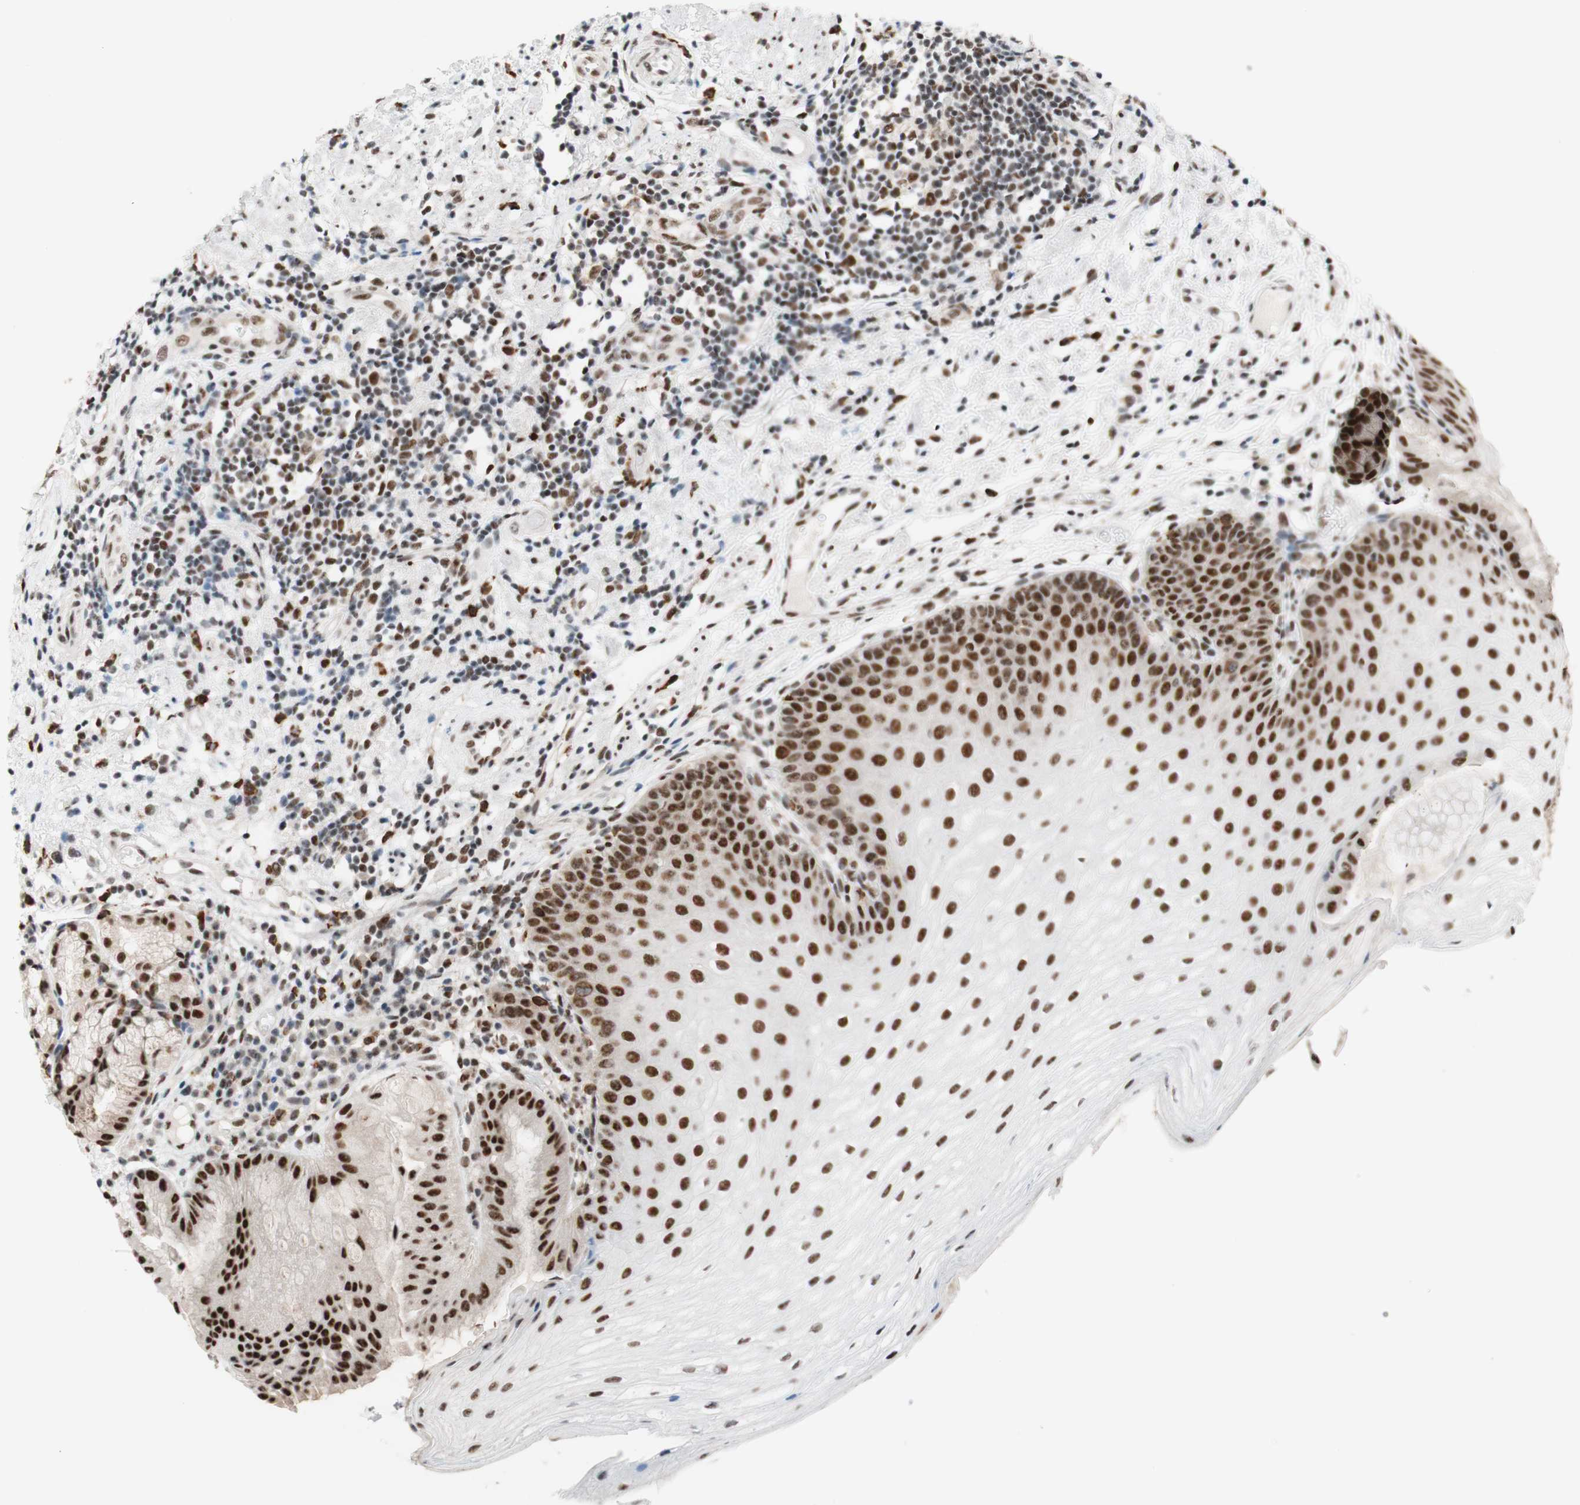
{"staining": {"intensity": "strong", "quantity": ">75%", "location": "nuclear"}, "tissue": "stomach", "cell_type": "Glandular cells", "image_type": "normal", "snomed": [{"axis": "morphology", "description": "Normal tissue, NOS"}, {"axis": "topography", "description": "Stomach, upper"}], "caption": "IHC of normal human stomach exhibits high levels of strong nuclear expression in about >75% of glandular cells.", "gene": "PRPF19", "patient": {"sex": "male", "age": 72}}